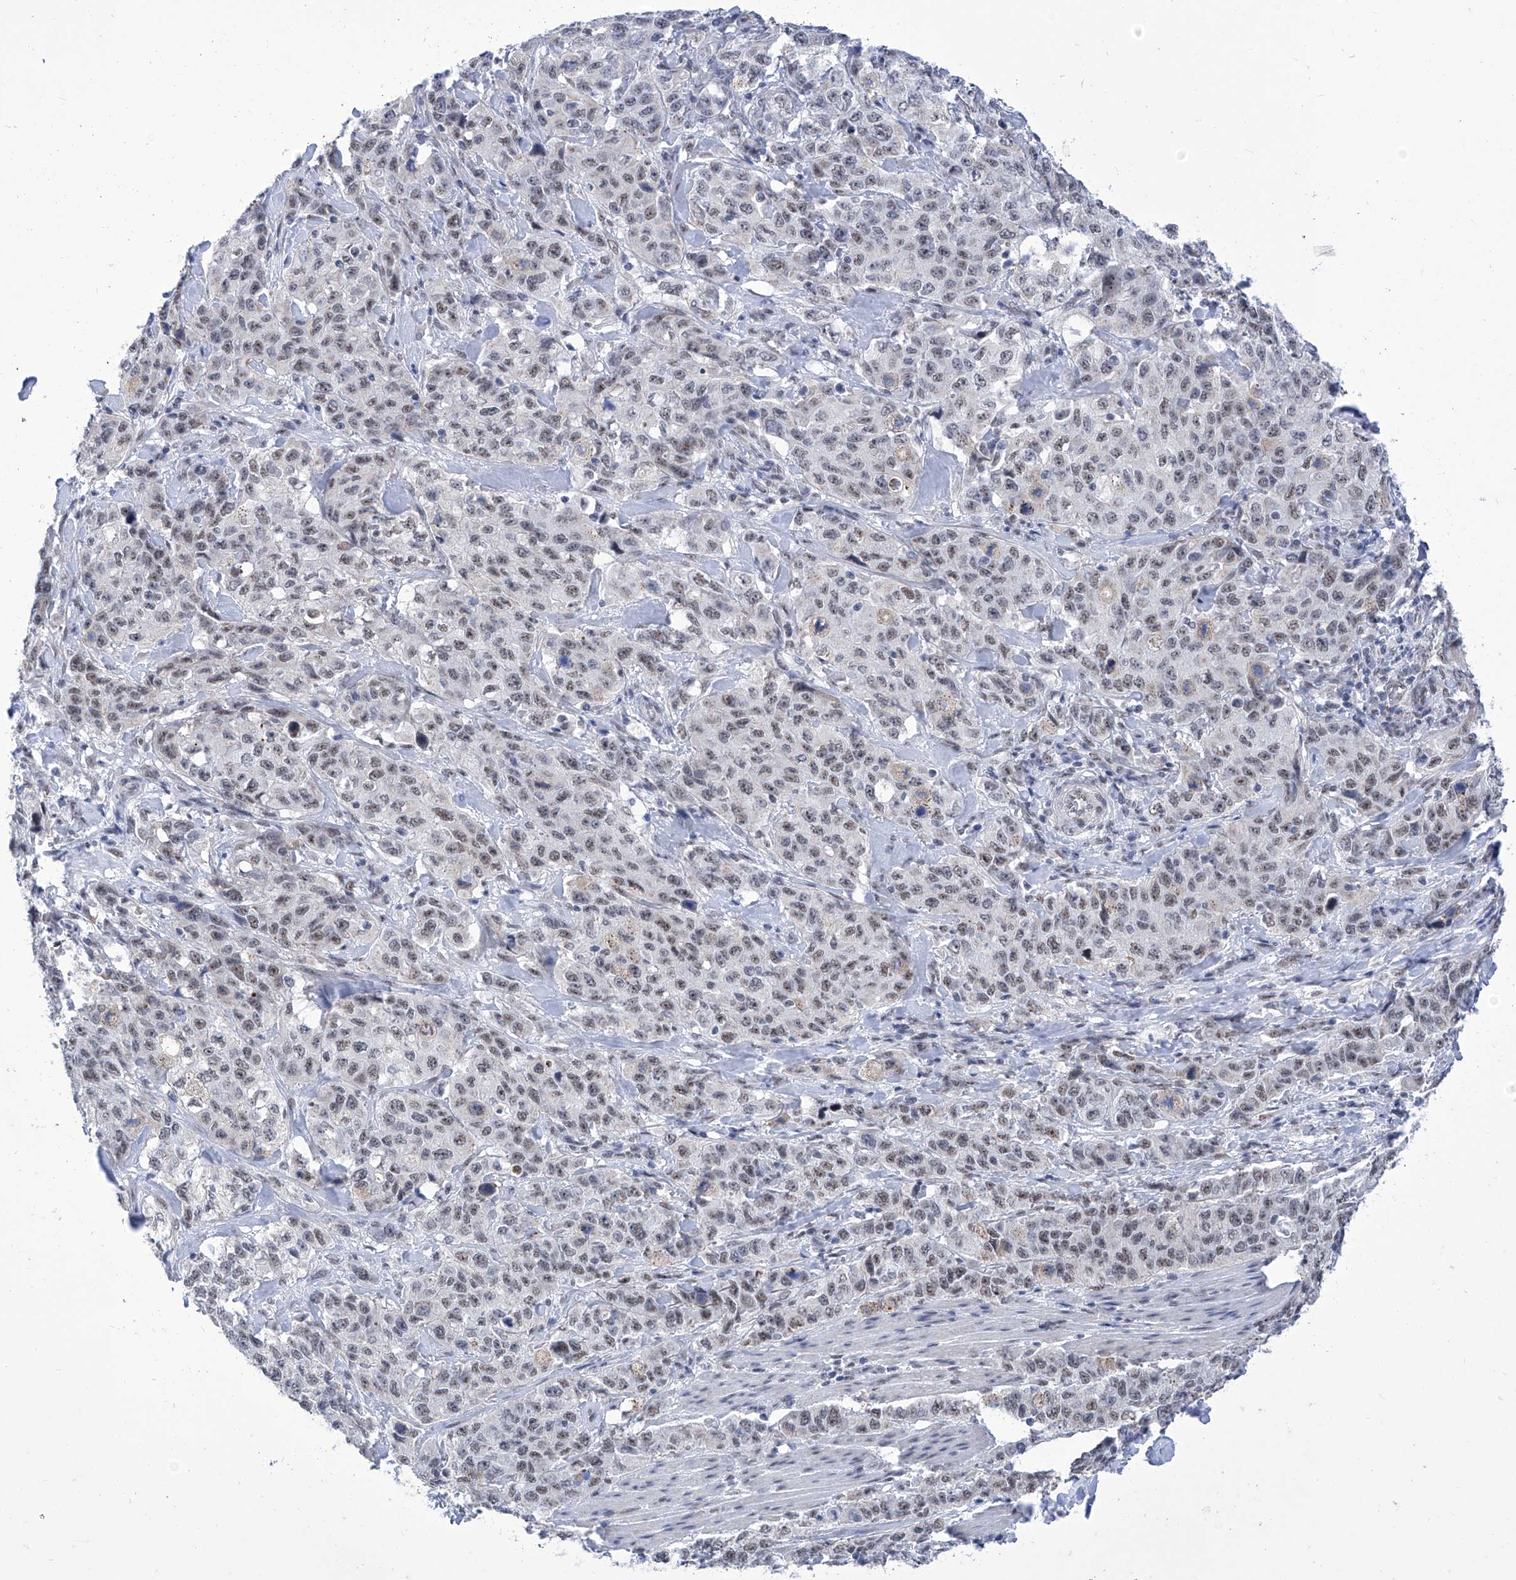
{"staining": {"intensity": "weak", "quantity": ">75%", "location": "nuclear"}, "tissue": "stomach cancer", "cell_type": "Tumor cells", "image_type": "cancer", "snomed": [{"axis": "morphology", "description": "Adenocarcinoma, NOS"}, {"axis": "topography", "description": "Stomach"}], "caption": "High-power microscopy captured an immunohistochemistry (IHC) micrograph of stomach cancer, revealing weak nuclear staining in approximately >75% of tumor cells. (DAB (3,3'-diaminobenzidine) IHC with brightfield microscopy, high magnification).", "gene": "SART1", "patient": {"sex": "male", "age": 48}}